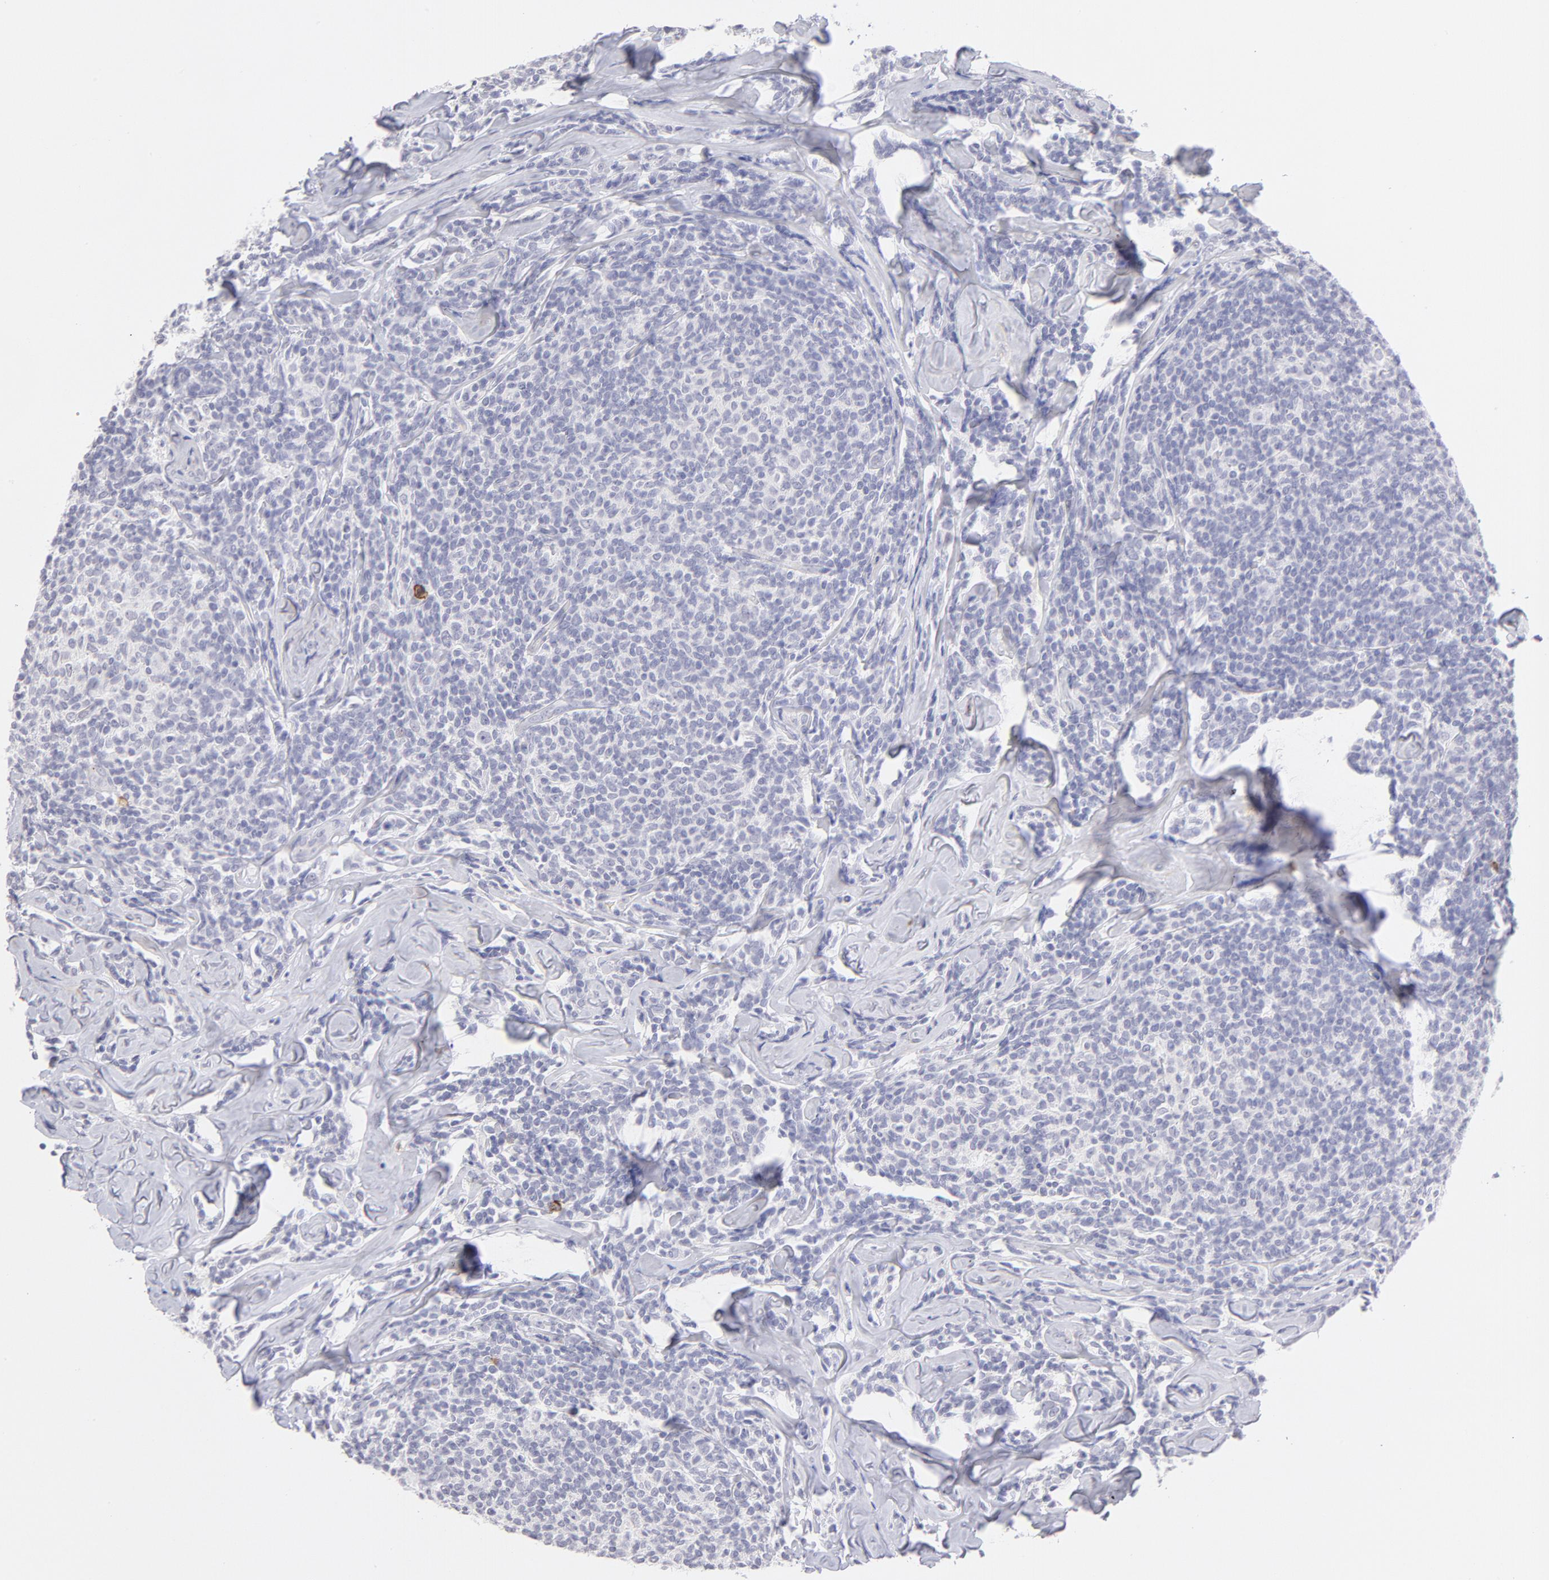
{"staining": {"intensity": "negative", "quantity": "none", "location": "none"}, "tissue": "lymphoma", "cell_type": "Tumor cells", "image_type": "cancer", "snomed": [{"axis": "morphology", "description": "Malignant lymphoma, non-Hodgkin's type, Low grade"}, {"axis": "topography", "description": "Lymph node"}], "caption": "High magnification brightfield microscopy of lymphoma stained with DAB (brown) and counterstained with hematoxylin (blue): tumor cells show no significant staining. The staining was performed using DAB (3,3'-diaminobenzidine) to visualize the protein expression in brown, while the nuclei were stained in blue with hematoxylin (Magnification: 20x).", "gene": "LTB4R", "patient": {"sex": "female", "age": 56}}